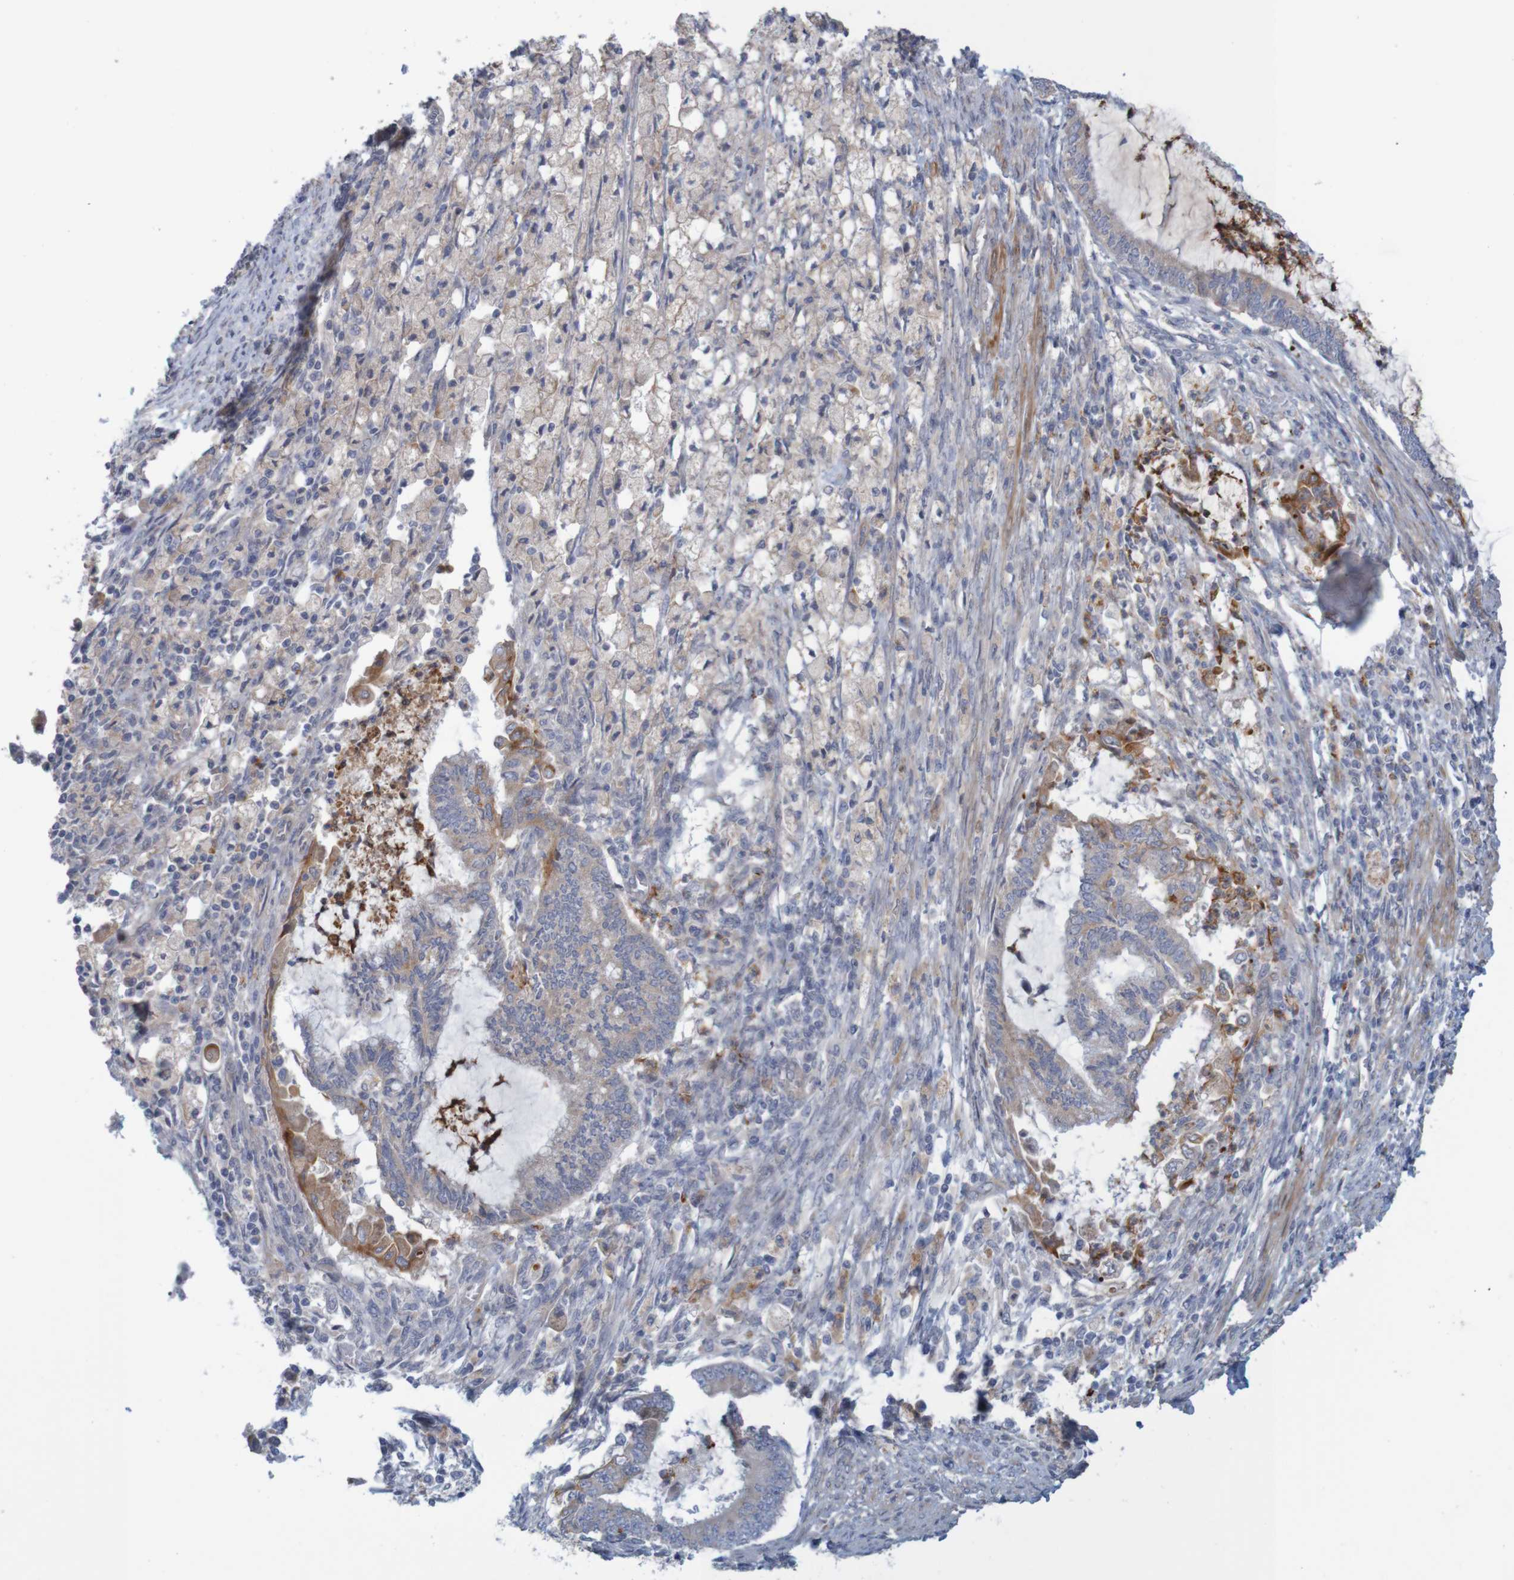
{"staining": {"intensity": "weak", "quantity": ">75%", "location": "cytoplasmic/membranous"}, "tissue": "cervical cancer", "cell_type": "Tumor cells", "image_type": "cancer", "snomed": [{"axis": "morphology", "description": "Normal tissue, NOS"}, {"axis": "morphology", "description": "Adenocarcinoma, NOS"}, {"axis": "topography", "description": "Cervix"}, {"axis": "topography", "description": "Endometrium"}], "caption": "IHC micrograph of human cervical cancer stained for a protein (brown), which exhibits low levels of weak cytoplasmic/membranous staining in about >75% of tumor cells.", "gene": "KRT23", "patient": {"sex": "female", "age": 86}}